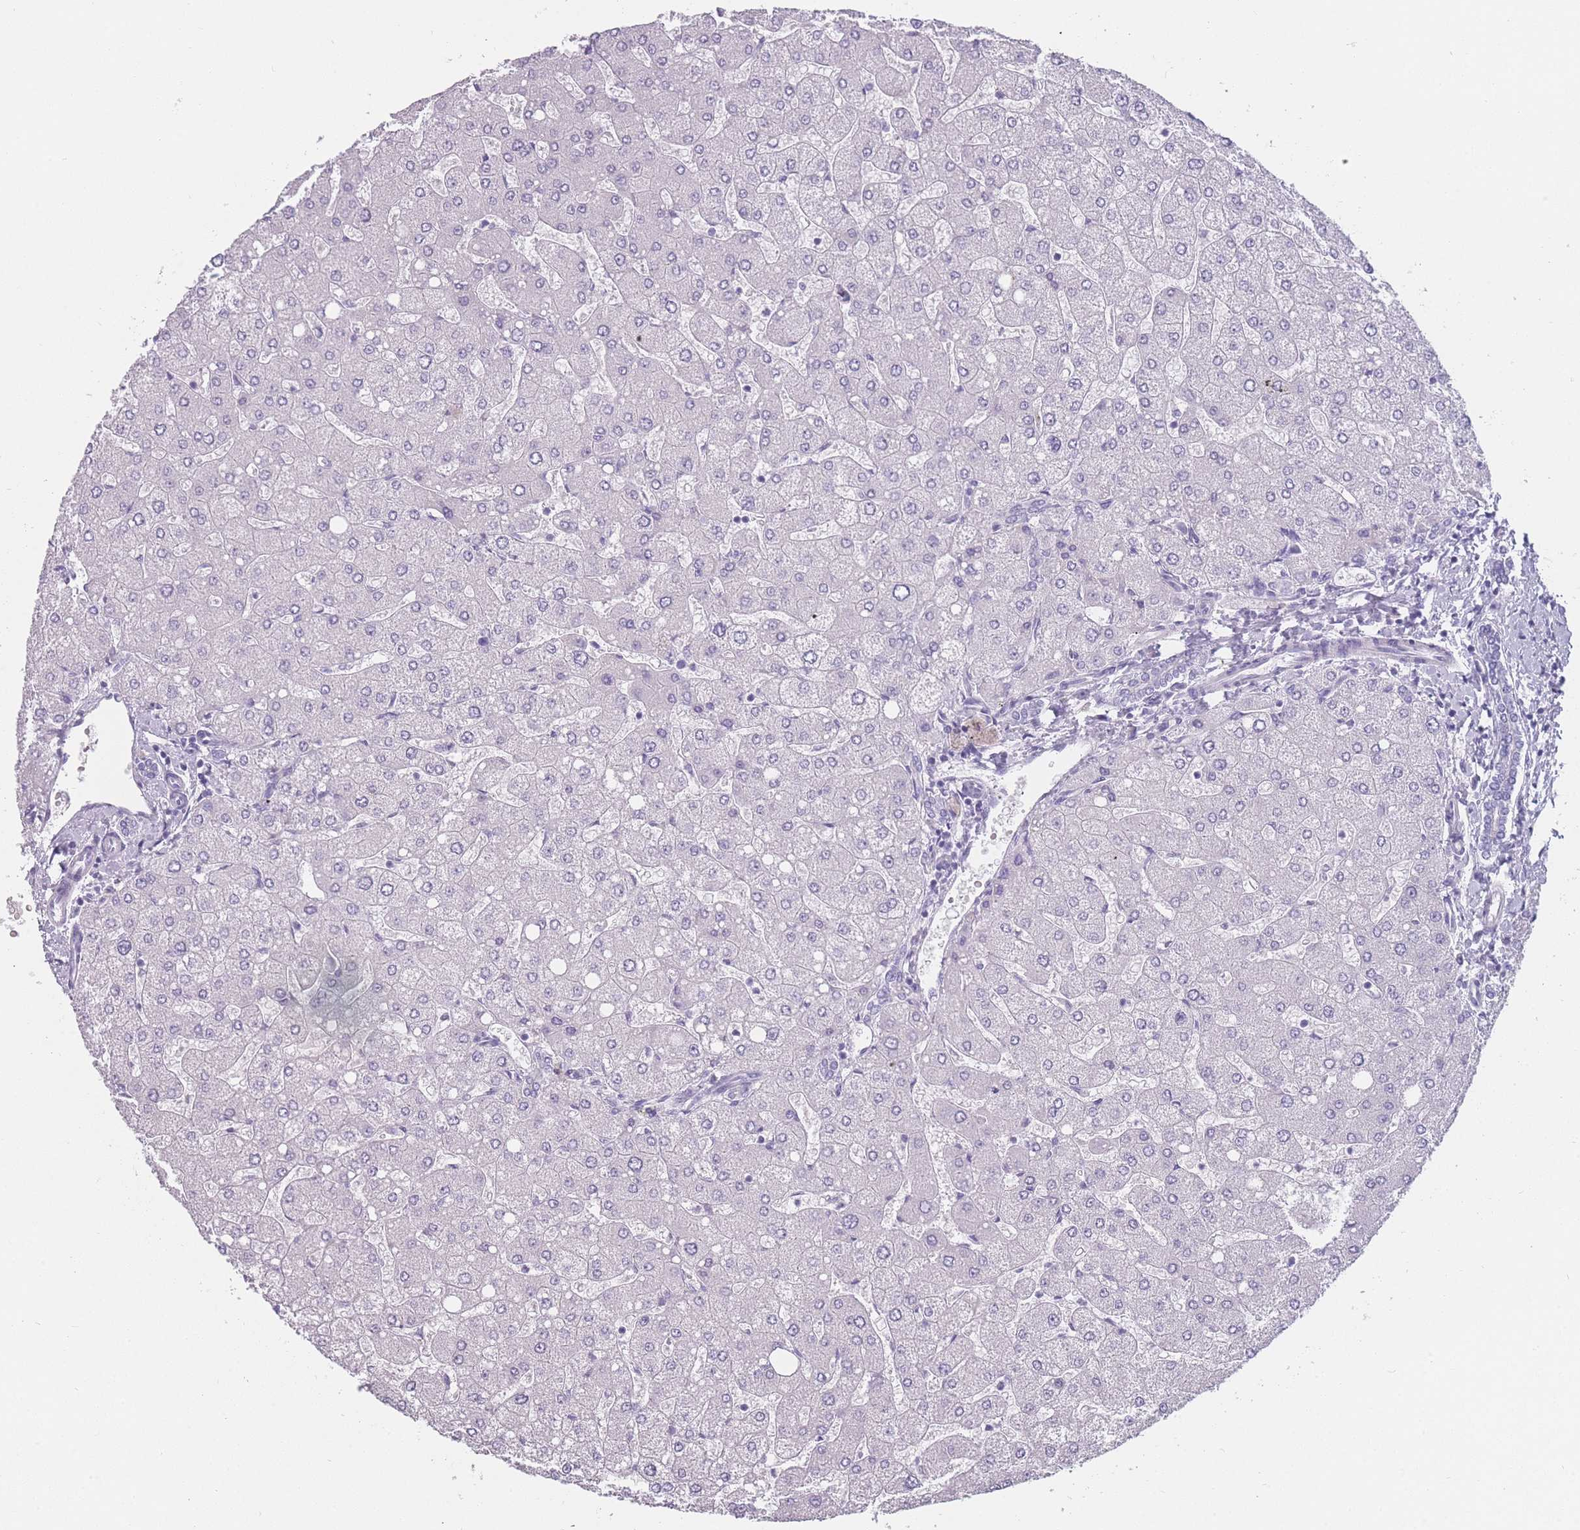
{"staining": {"intensity": "negative", "quantity": "none", "location": "none"}, "tissue": "liver", "cell_type": "Cholangiocytes", "image_type": "normal", "snomed": [{"axis": "morphology", "description": "Normal tissue, NOS"}, {"axis": "topography", "description": "Liver"}], "caption": "The histopathology image displays no staining of cholangiocytes in benign liver. (Stains: DAB immunohistochemistry with hematoxylin counter stain, Microscopy: brightfield microscopy at high magnification).", "gene": "PPFIA3", "patient": {"sex": "male", "age": 55}}